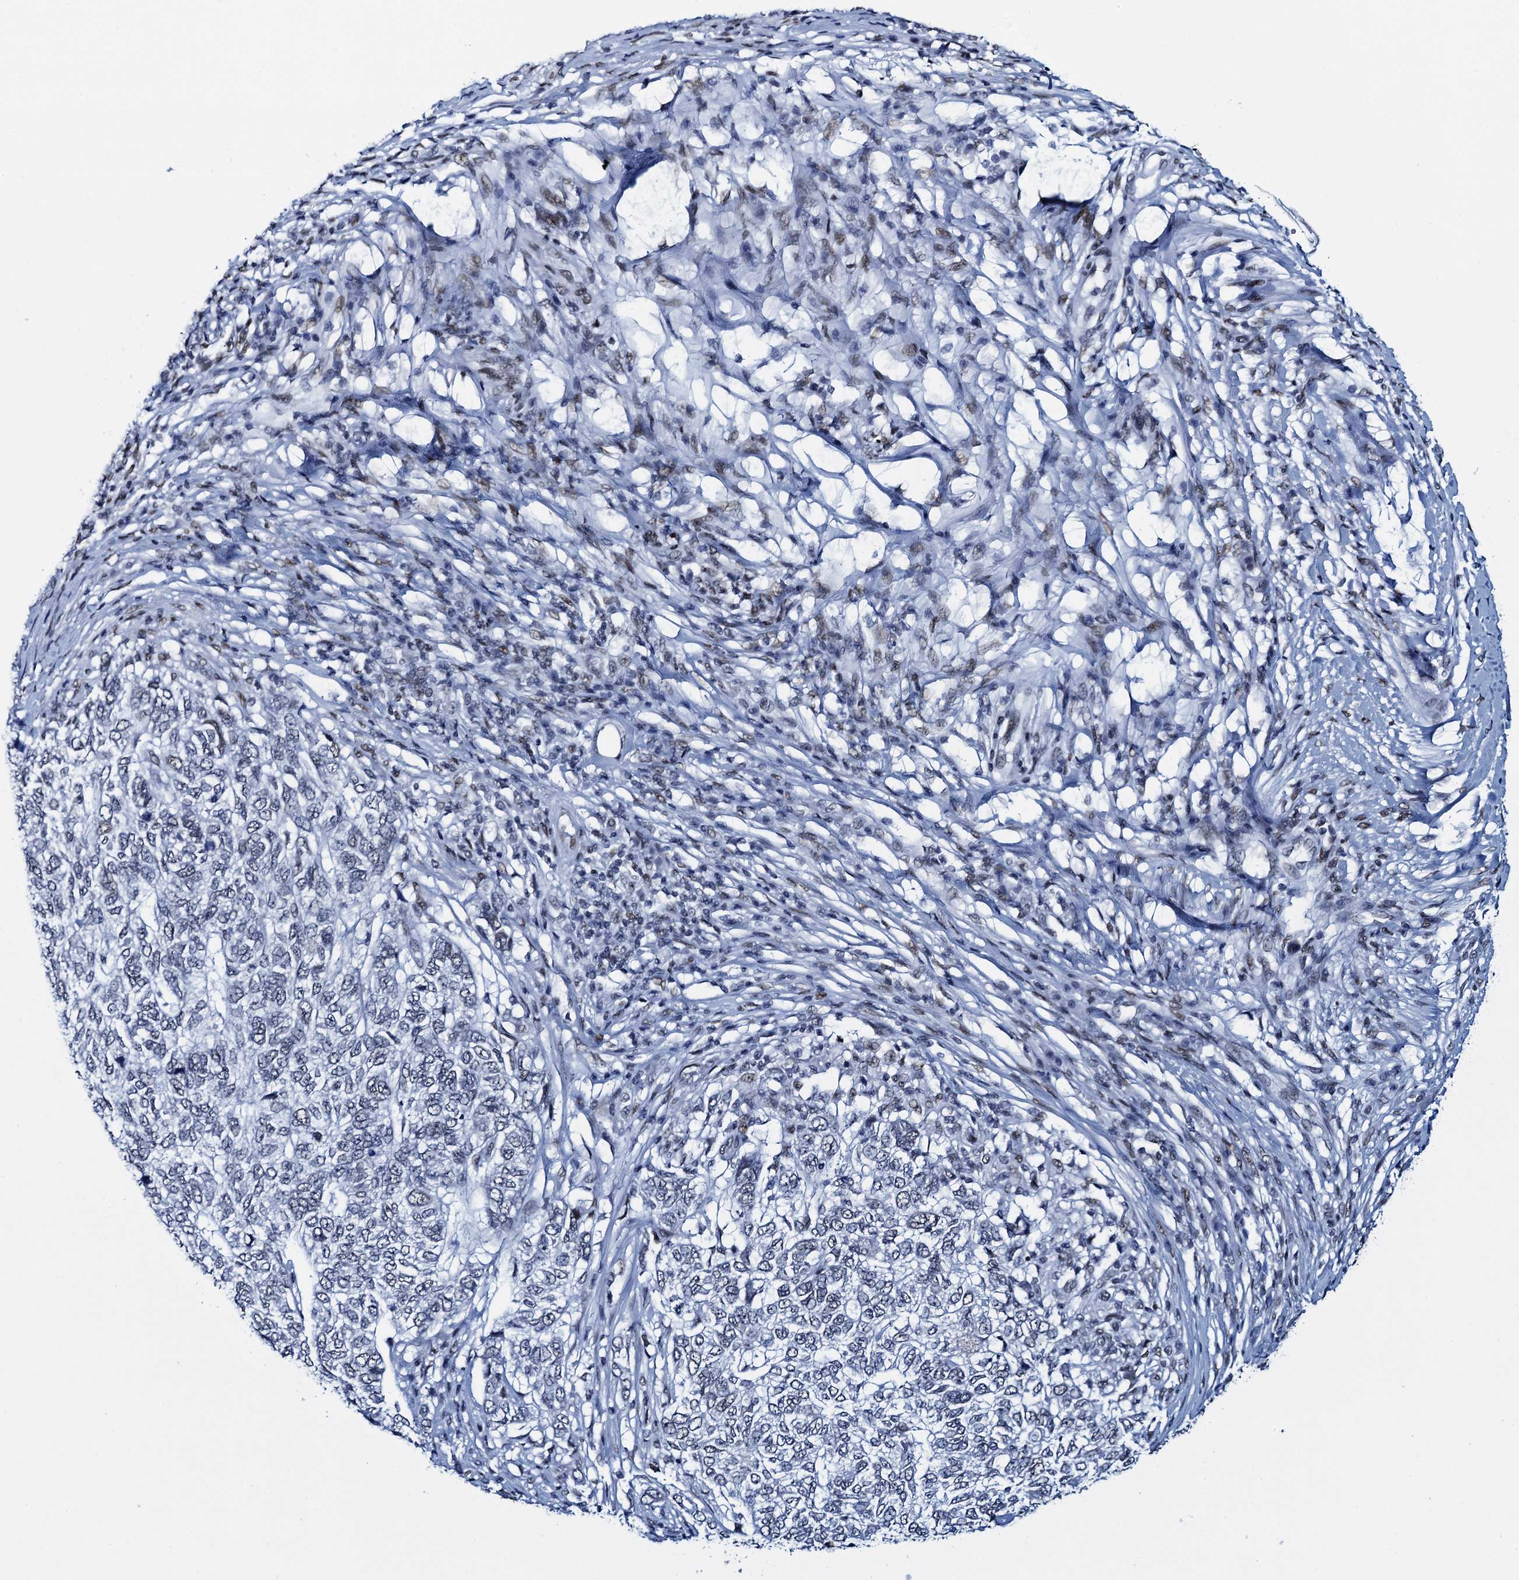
{"staining": {"intensity": "negative", "quantity": "none", "location": "none"}, "tissue": "skin cancer", "cell_type": "Tumor cells", "image_type": "cancer", "snomed": [{"axis": "morphology", "description": "Basal cell carcinoma"}, {"axis": "topography", "description": "Skin"}], "caption": "Protein analysis of skin cancer reveals no significant expression in tumor cells.", "gene": "HNRNPUL2", "patient": {"sex": "female", "age": 65}}